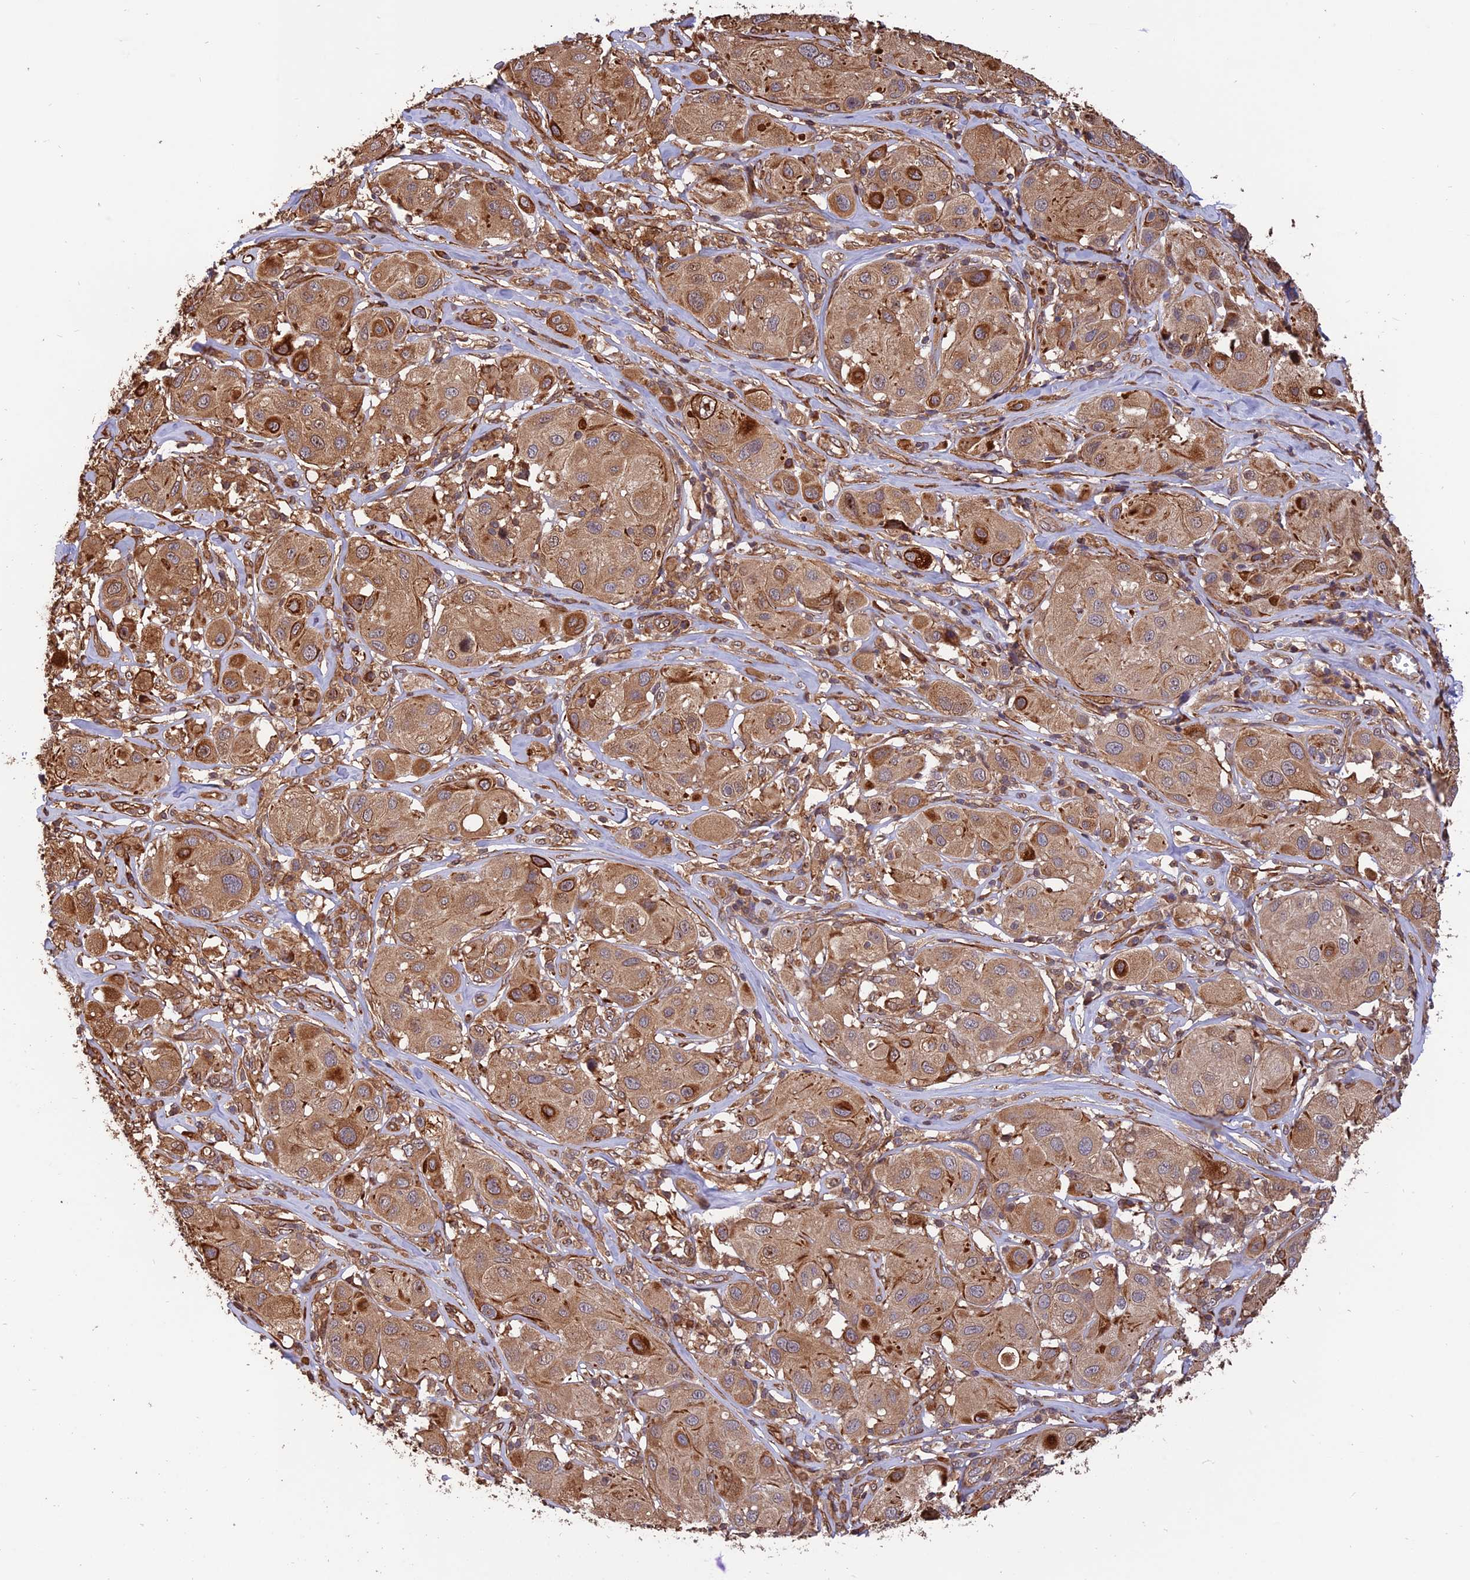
{"staining": {"intensity": "moderate", "quantity": ">75%", "location": "cytoplasmic/membranous"}, "tissue": "melanoma", "cell_type": "Tumor cells", "image_type": "cancer", "snomed": [{"axis": "morphology", "description": "Malignant melanoma, Metastatic site"}, {"axis": "topography", "description": "Skin"}], "caption": "Melanoma tissue reveals moderate cytoplasmic/membranous positivity in approximately >75% of tumor cells The staining was performed using DAB, with brown indicating positive protein expression. Nuclei are stained blue with hematoxylin.", "gene": "CREBL2", "patient": {"sex": "male", "age": 41}}